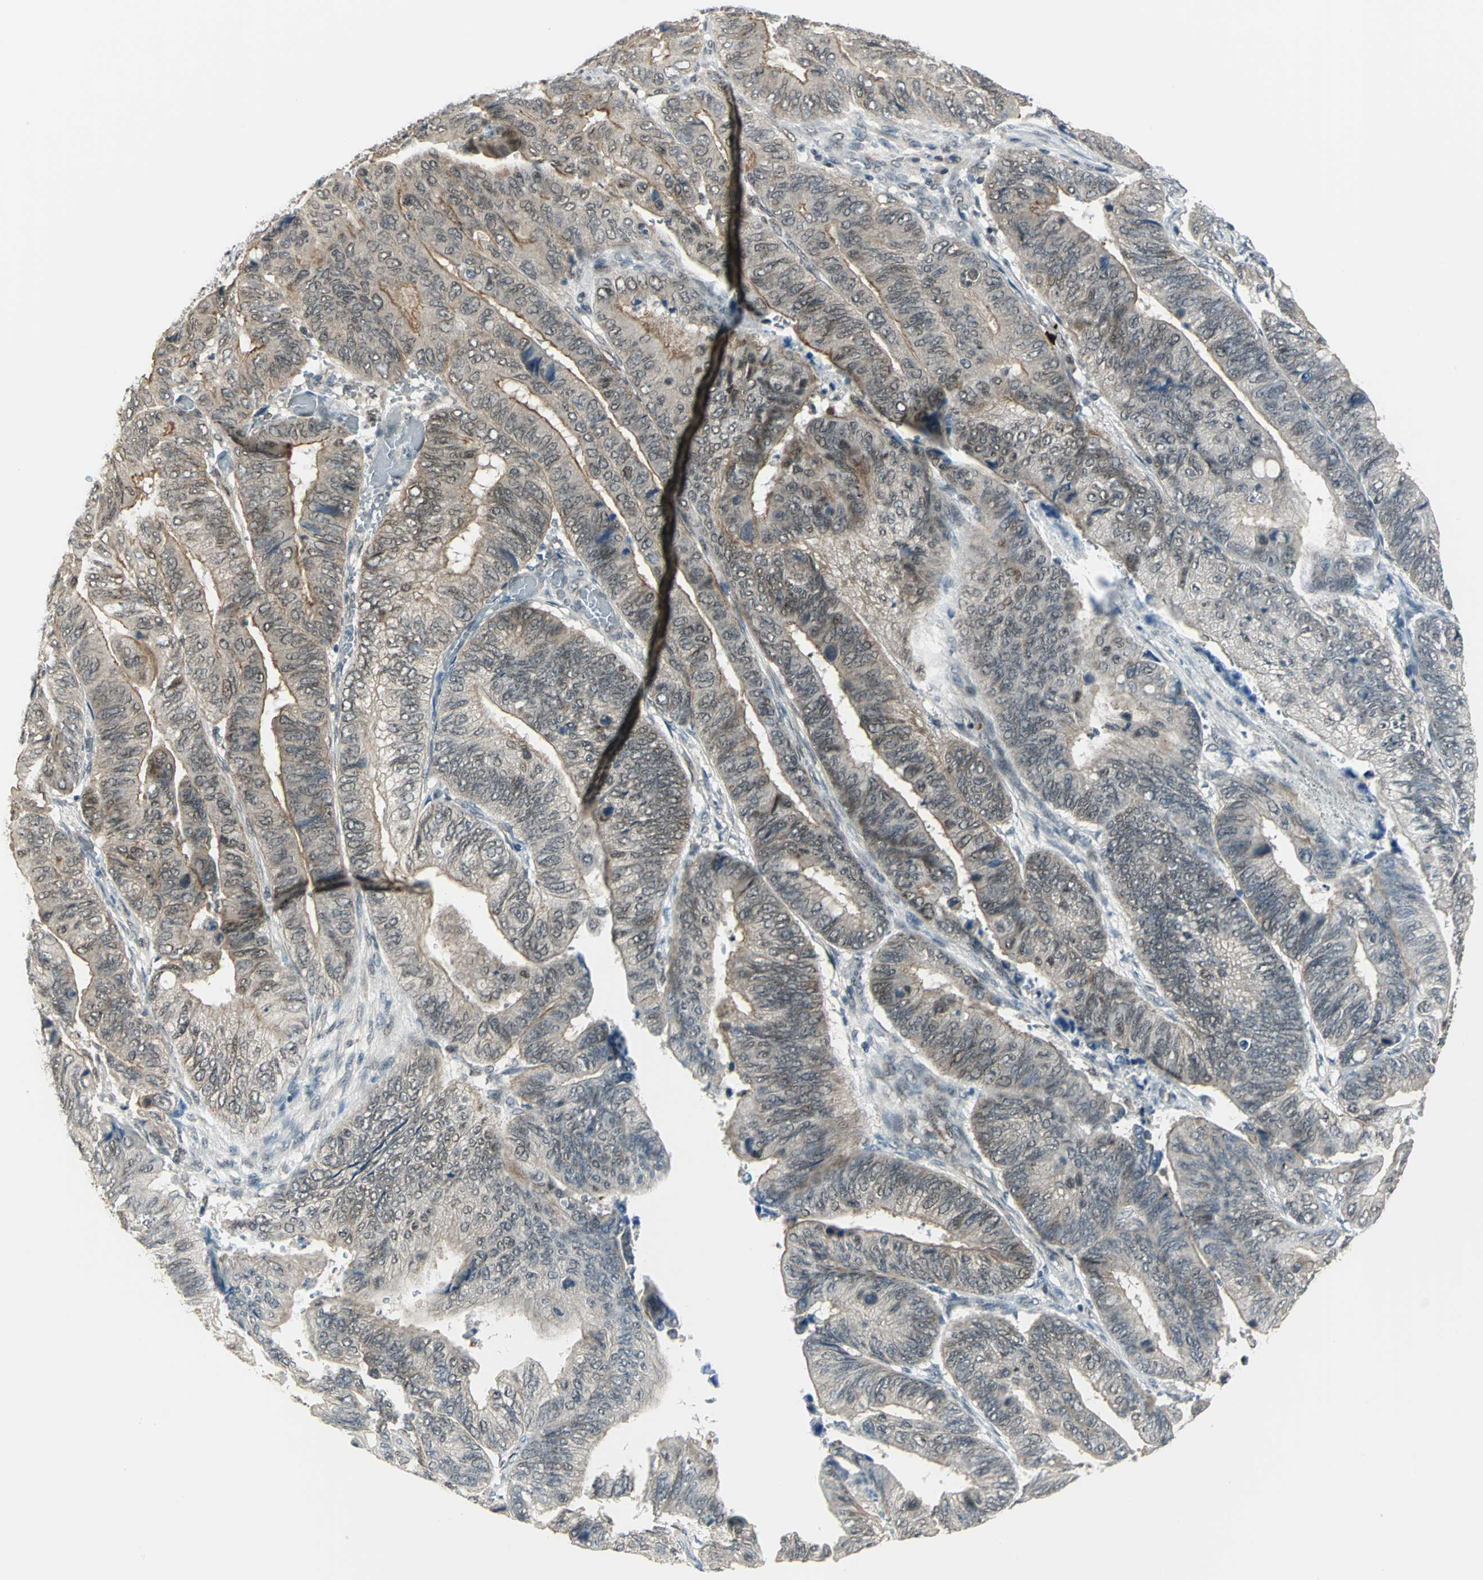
{"staining": {"intensity": "moderate", "quantity": "25%-75%", "location": "cytoplasmic/membranous"}, "tissue": "colorectal cancer", "cell_type": "Tumor cells", "image_type": "cancer", "snomed": [{"axis": "morphology", "description": "Normal tissue, NOS"}, {"axis": "morphology", "description": "Adenocarcinoma, NOS"}, {"axis": "topography", "description": "Rectum"}, {"axis": "topography", "description": "Peripheral nerve tissue"}], "caption": "The photomicrograph displays staining of adenocarcinoma (colorectal), revealing moderate cytoplasmic/membranous protein staining (brown color) within tumor cells. Ihc stains the protein in brown and the nuclei are stained blue.", "gene": "RAD17", "patient": {"sex": "male", "age": 92}}